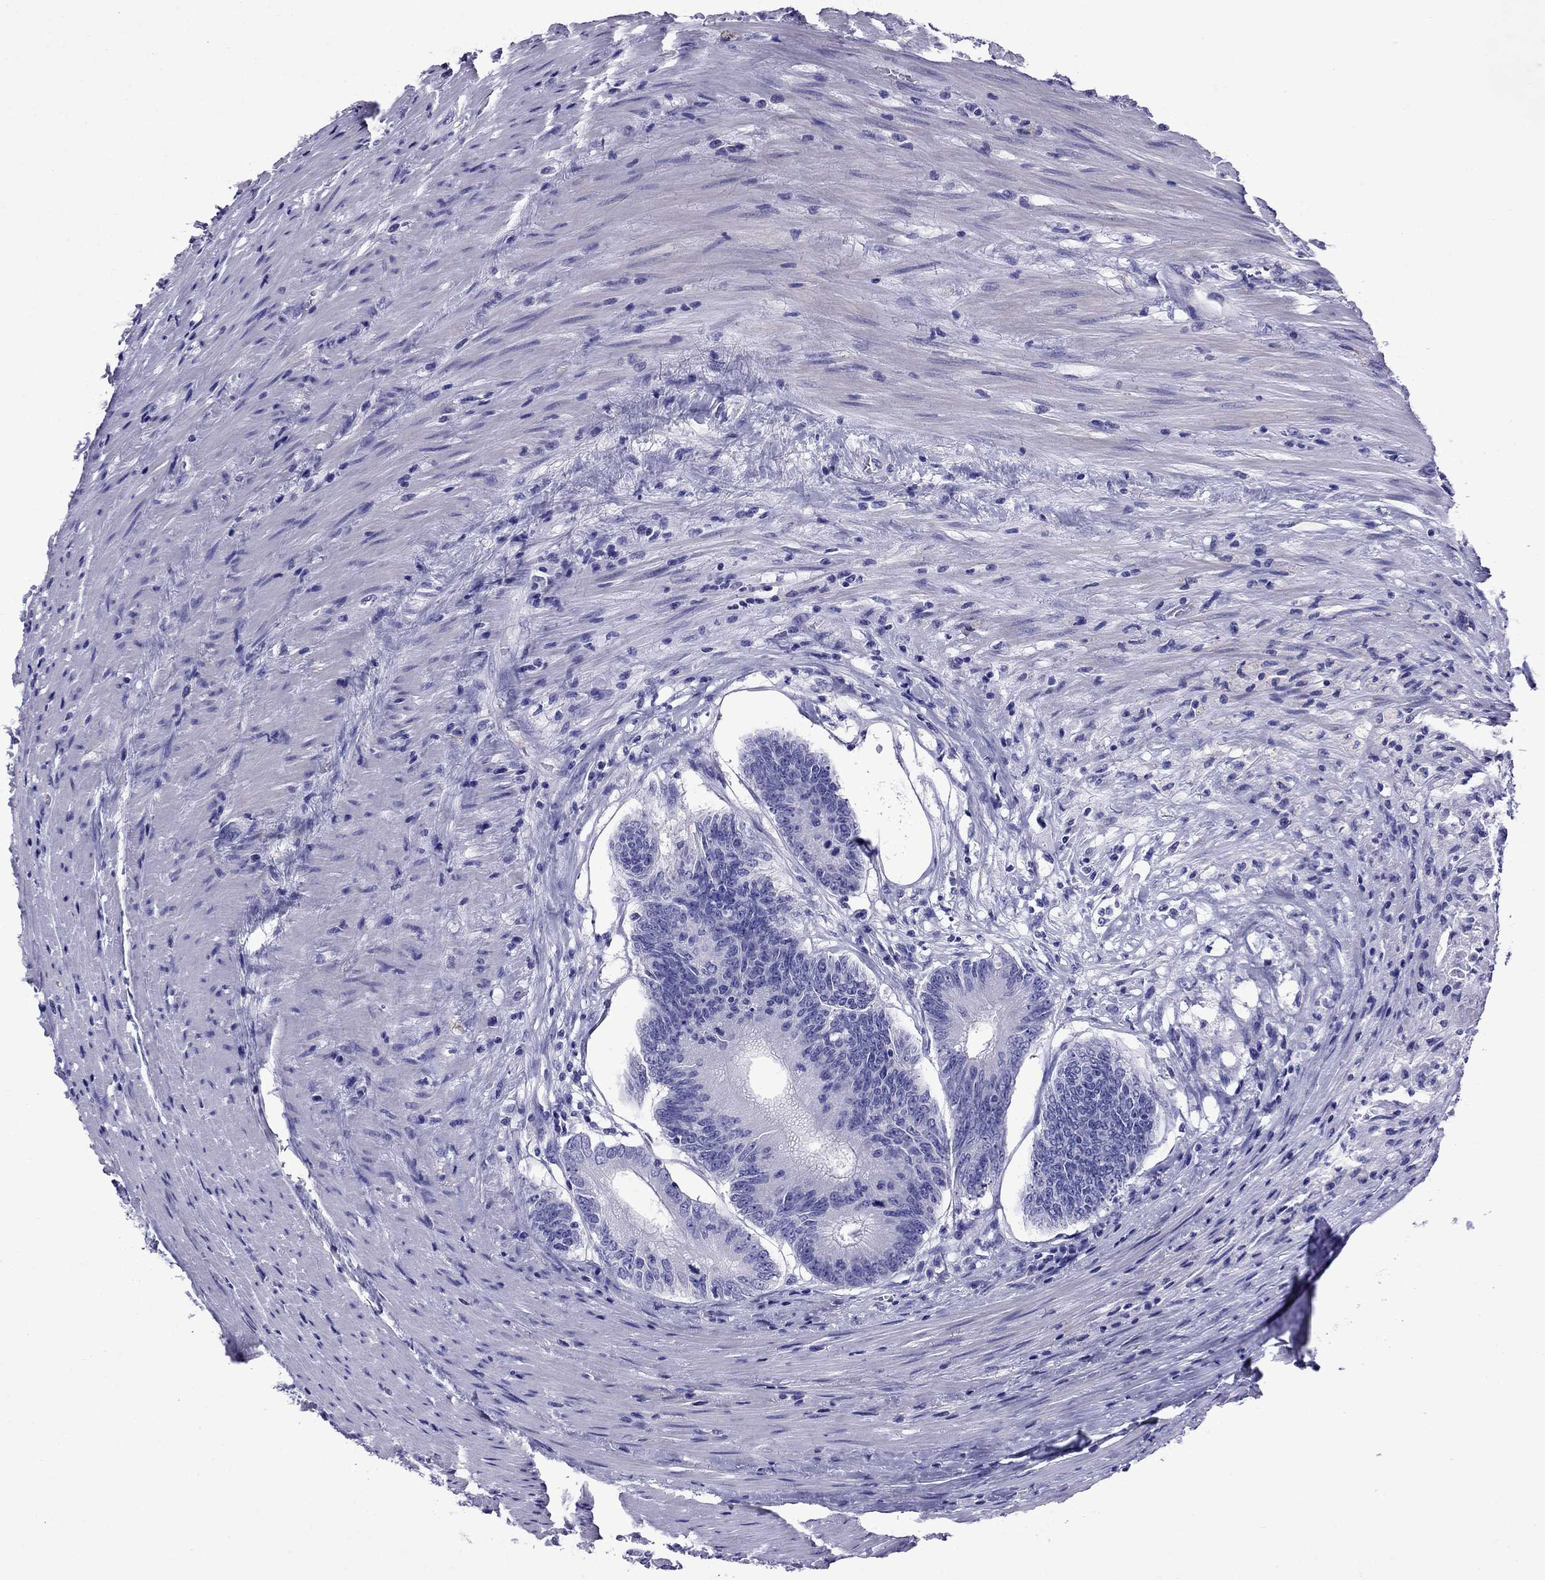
{"staining": {"intensity": "negative", "quantity": "none", "location": "none"}, "tissue": "colorectal cancer", "cell_type": "Tumor cells", "image_type": "cancer", "snomed": [{"axis": "morphology", "description": "Adenocarcinoma, NOS"}, {"axis": "topography", "description": "Rectum"}], "caption": "There is no significant staining in tumor cells of colorectal adenocarcinoma.", "gene": "CRYBA1", "patient": {"sex": "male", "age": 59}}